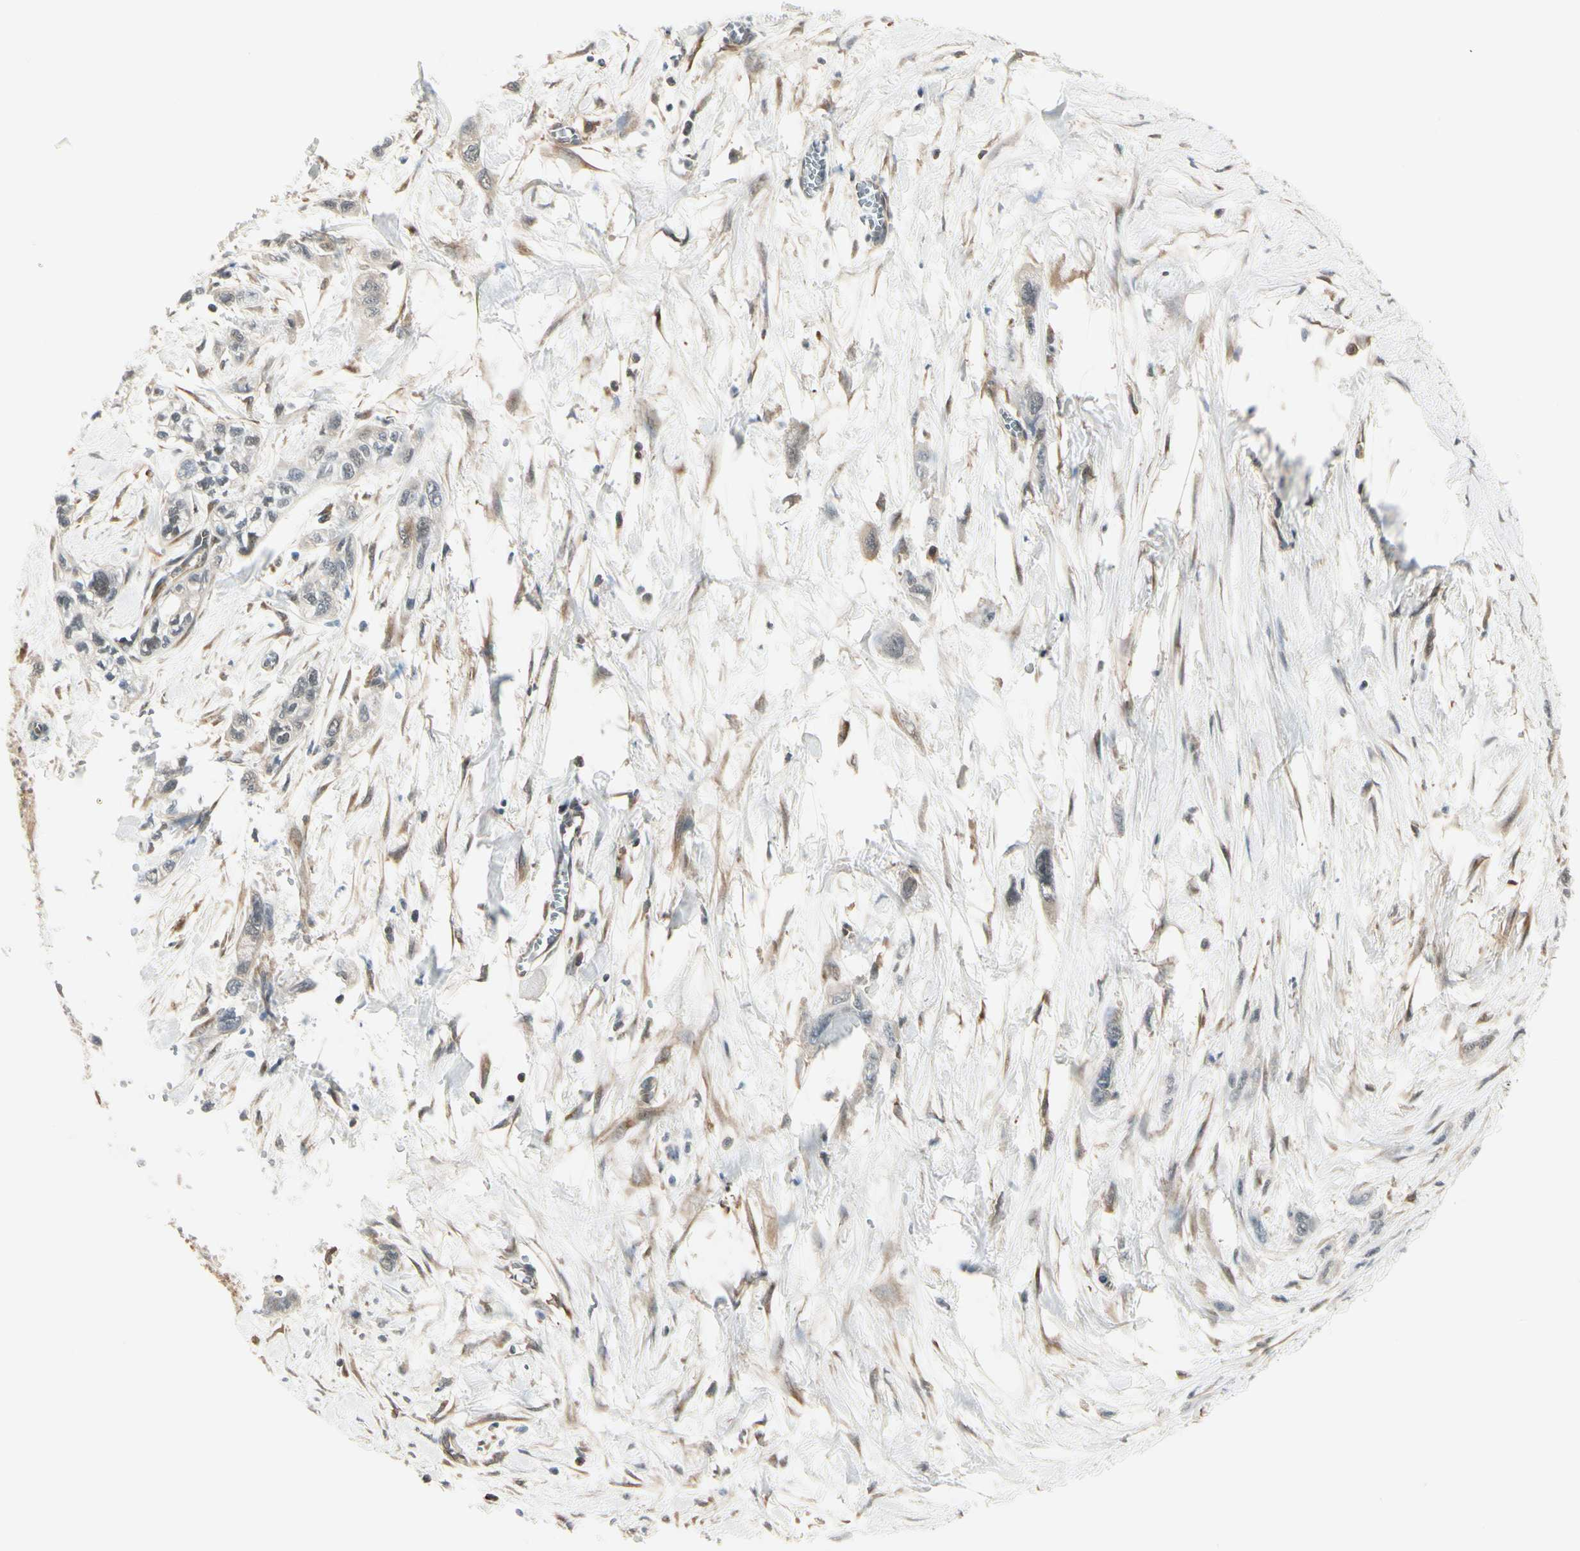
{"staining": {"intensity": "weak", "quantity": "25%-75%", "location": "cytoplasmic/membranous"}, "tissue": "pancreatic cancer", "cell_type": "Tumor cells", "image_type": "cancer", "snomed": [{"axis": "morphology", "description": "Adenocarcinoma, NOS"}, {"axis": "topography", "description": "Pancreas"}], "caption": "Tumor cells exhibit weak cytoplasmic/membranous staining in about 25%-75% of cells in adenocarcinoma (pancreatic).", "gene": "OXSR1", "patient": {"sex": "male", "age": 74}}